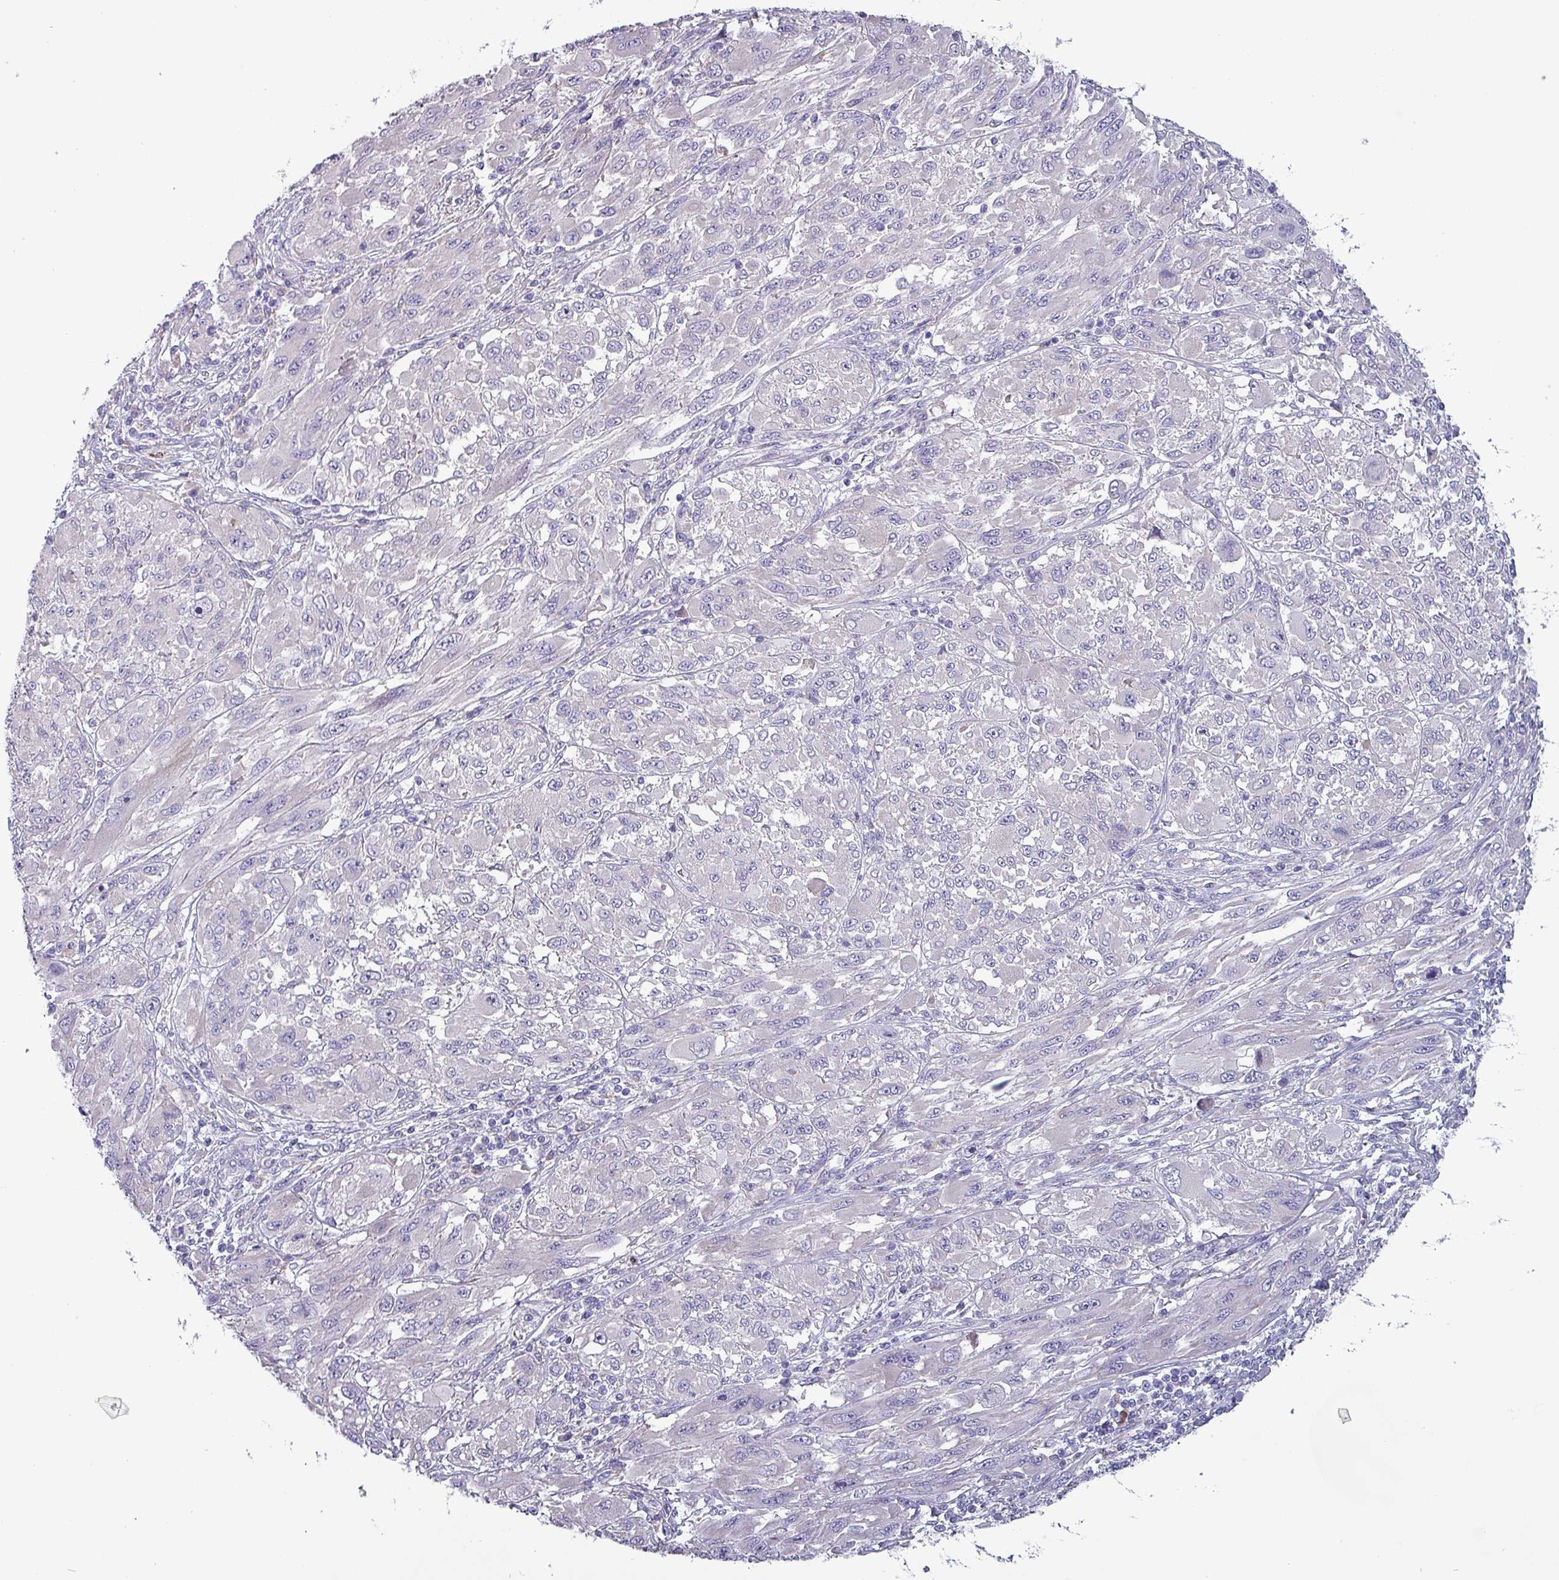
{"staining": {"intensity": "negative", "quantity": "none", "location": "none"}, "tissue": "melanoma", "cell_type": "Tumor cells", "image_type": "cancer", "snomed": [{"axis": "morphology", "description": "Malignant melanoma, NOS"}, {"axis": "topography", "description": "Skin"}], "caption": "IHC image of neoplastic tissue: malignant melanoma stained with DAB (3,3'-diaminobenzidine) displays no significant protein expression in tumor cells.", "gene": "HSD3B7", "patient": {"sex": "female", "age": 91}}